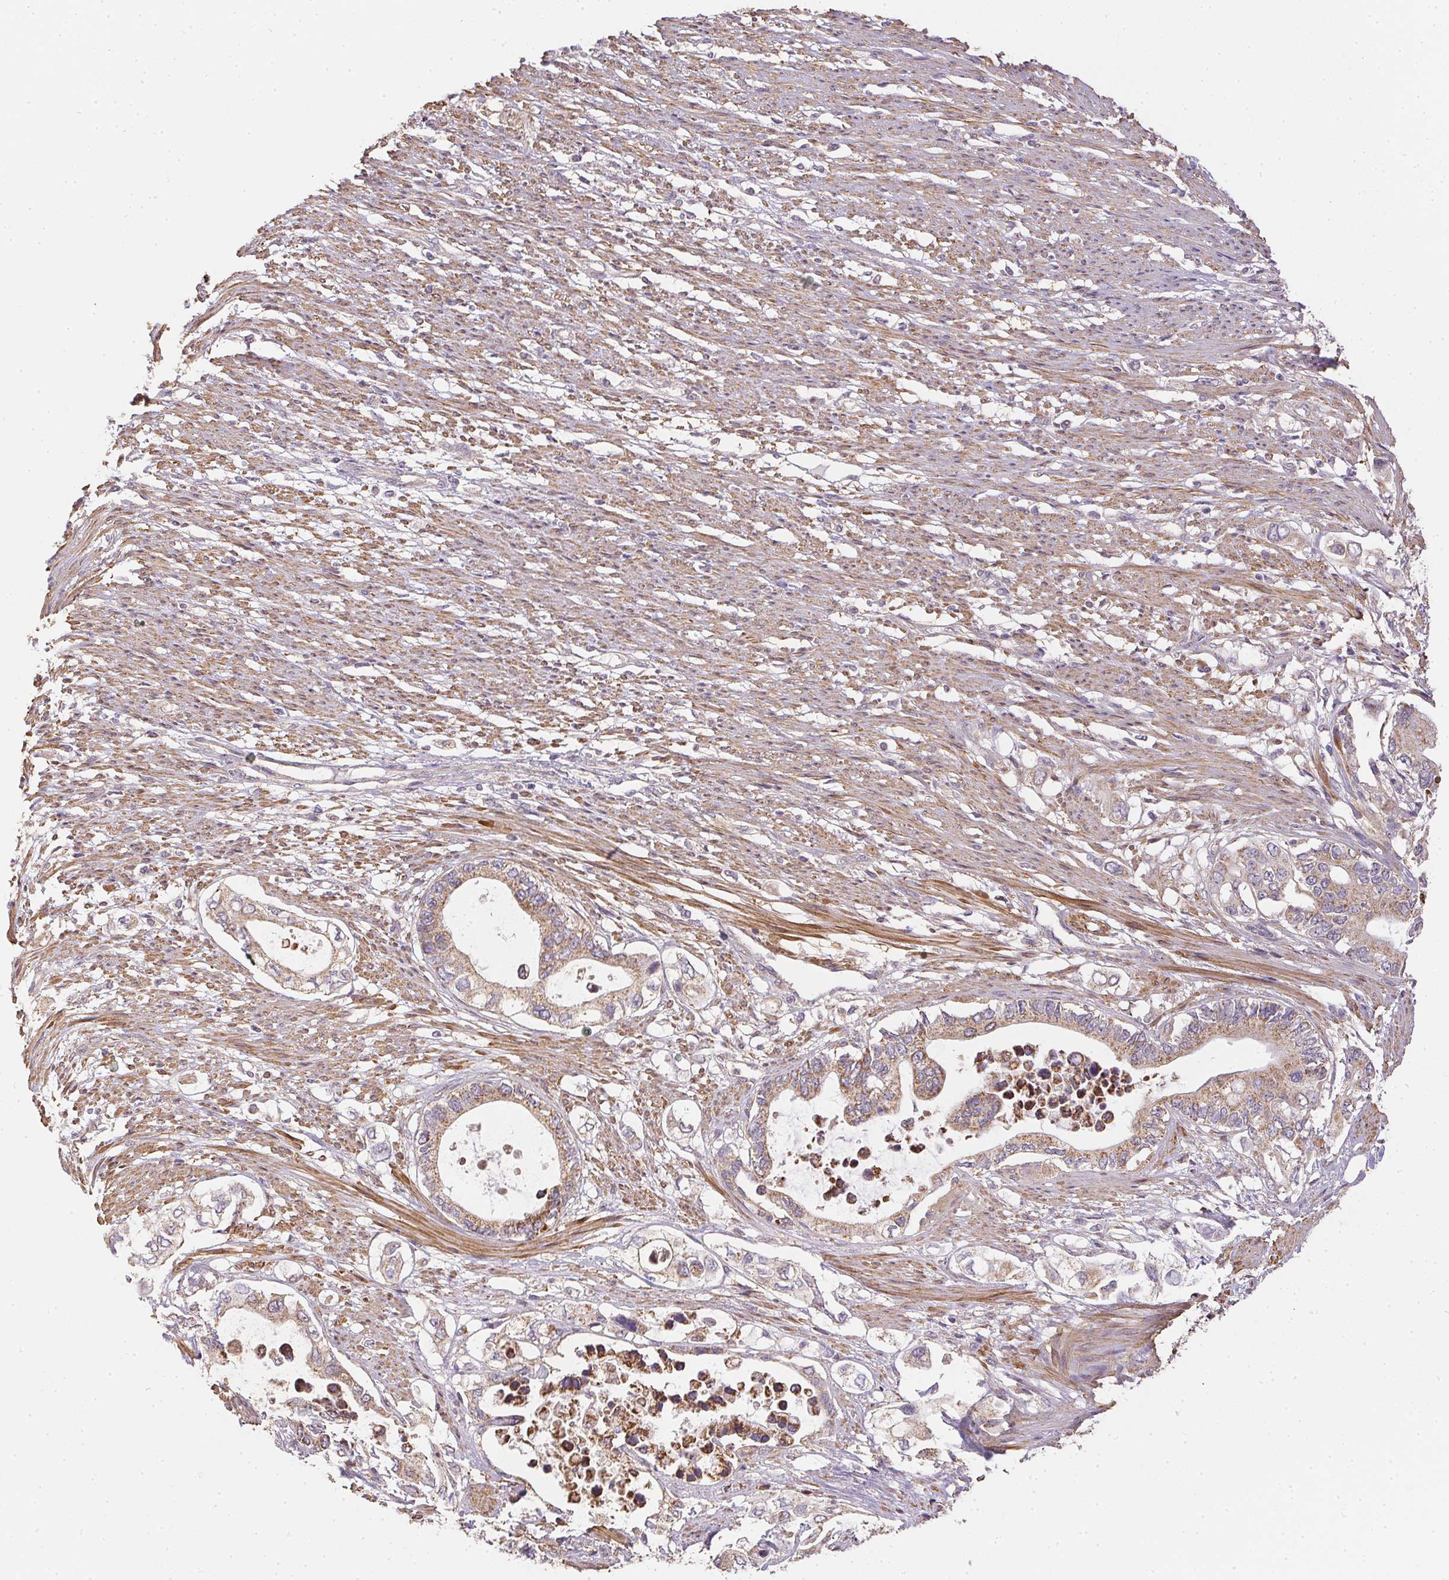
{"staining": {"intensity": "weak", "quantity": "25%-75%", "location": "cytoplasmic/membranous"}, "tissue": "pancreatic cancer", "cell_type": "Tumor cells", "image_type": "cancer", "snomed": [{"axis": "morphology", "description": "Adenocarcinoma, NOS"}, {"axis": "topography", "description": "Pancreas"}], "caption": "High-magnification brightfield microscopy of adenocarcinoma (pancreatic) stained with DAB (3,3'-diaminobenzidine) (brown) and counterstained with hematoxylin (blue). tumor cells exhibit weak cytoplasmic/membranous positivity is appreciated in about25%-75% of cells.", "gene": "REV3L", "patient": {"sex": "female", "age": 63}}